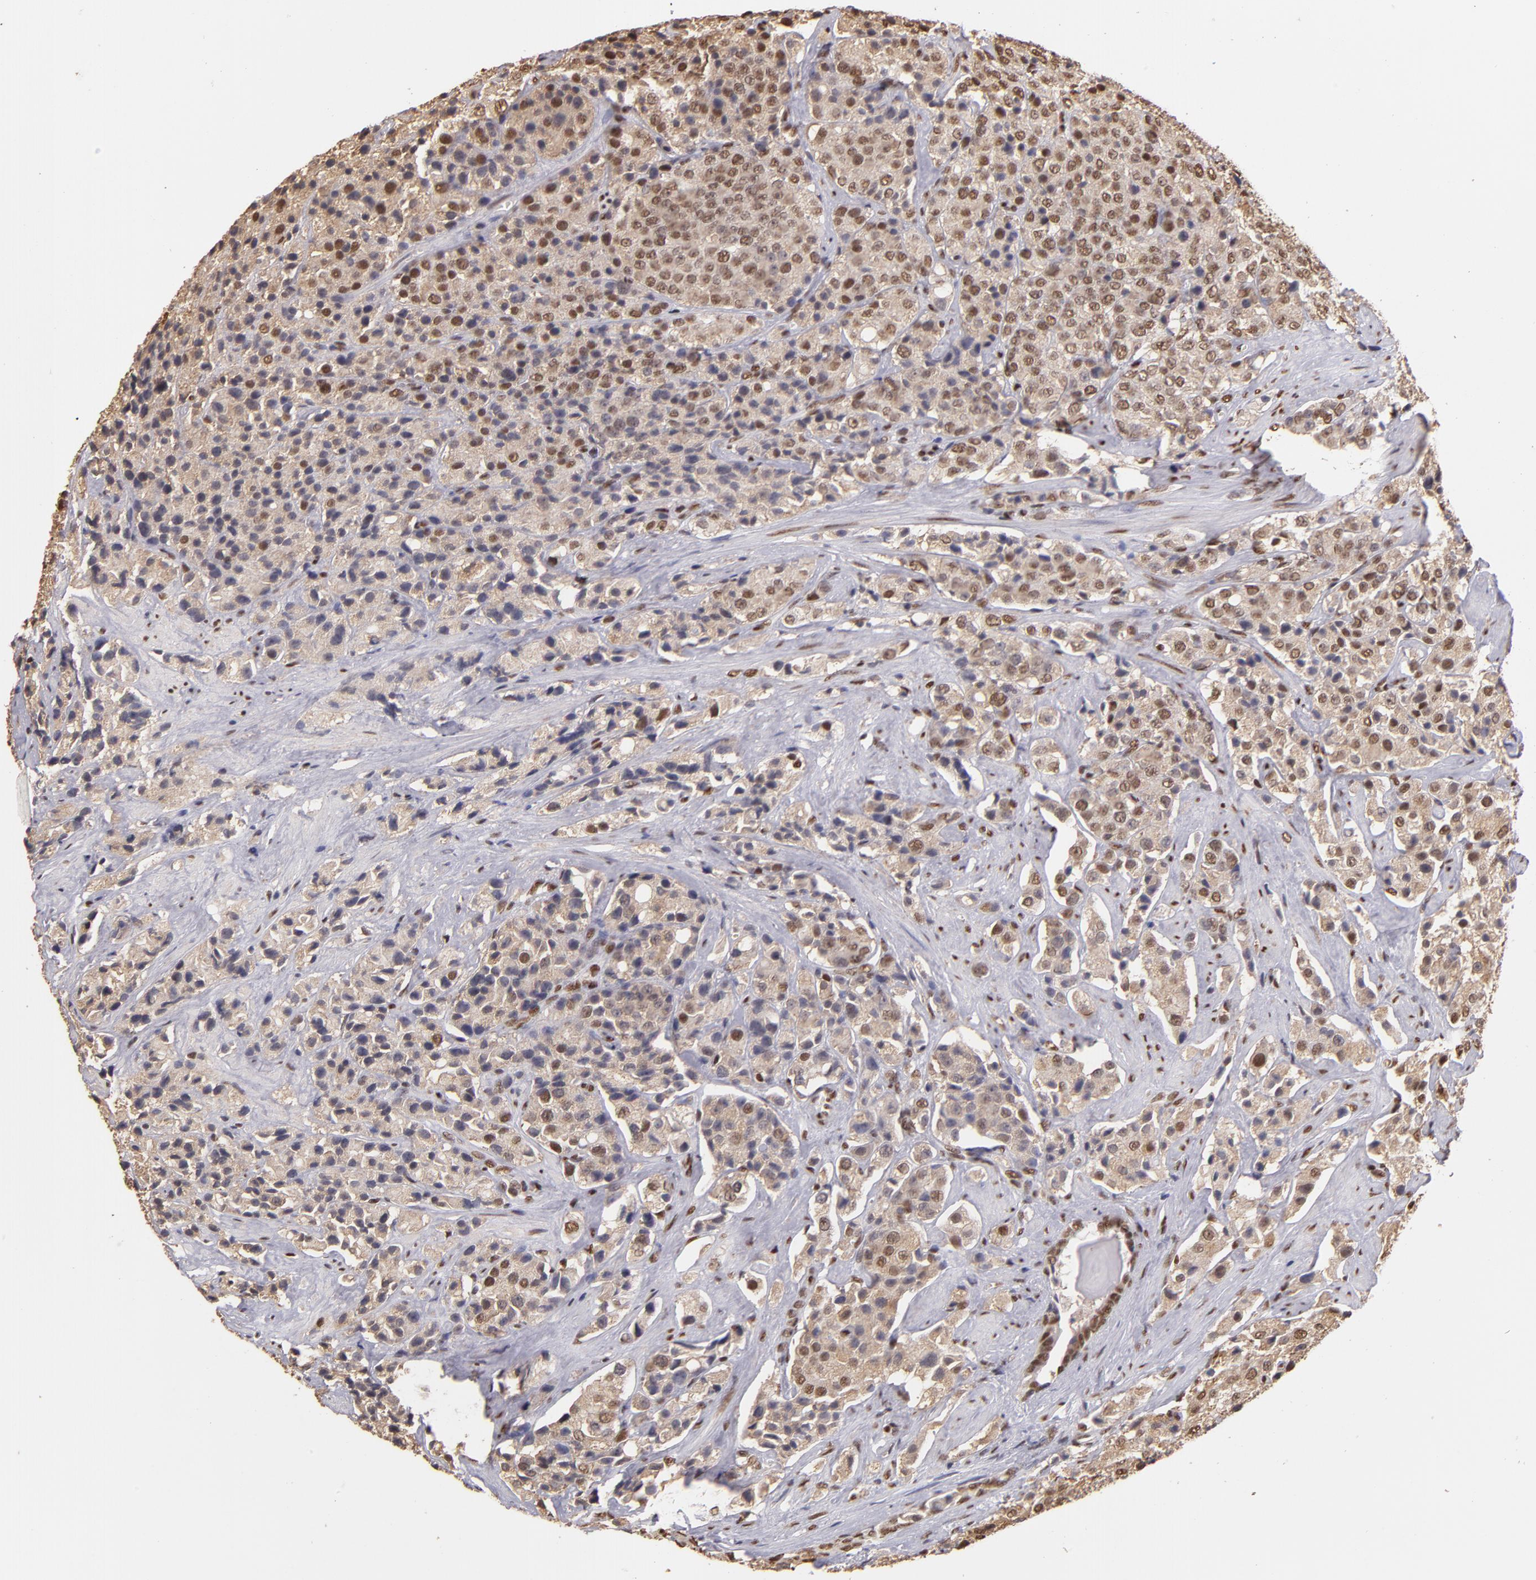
{"staining": {"intensity": "moderate", "quantity": ">75%", "location": "cytoplasmic/membranous,nuclear"}, "tissue": "prostate cancer", "cell_type": "Tumor cells", "image_type": "cancer", "snomed": [{"axis": "morphology", "description": "Adenocarcinoma, Medium grade"}, {"axis": "topography", "description": "Prostate"}], "caption": "Human adenocarcinoma (medium-grade) (prostate) stained with a brown dye shows moderate cytoplasmic/membranous and nuclear positive expression in approximately >75% of tumor cells.", "gene": "SP1", "patient": {"sex": "male", "age": 70}}